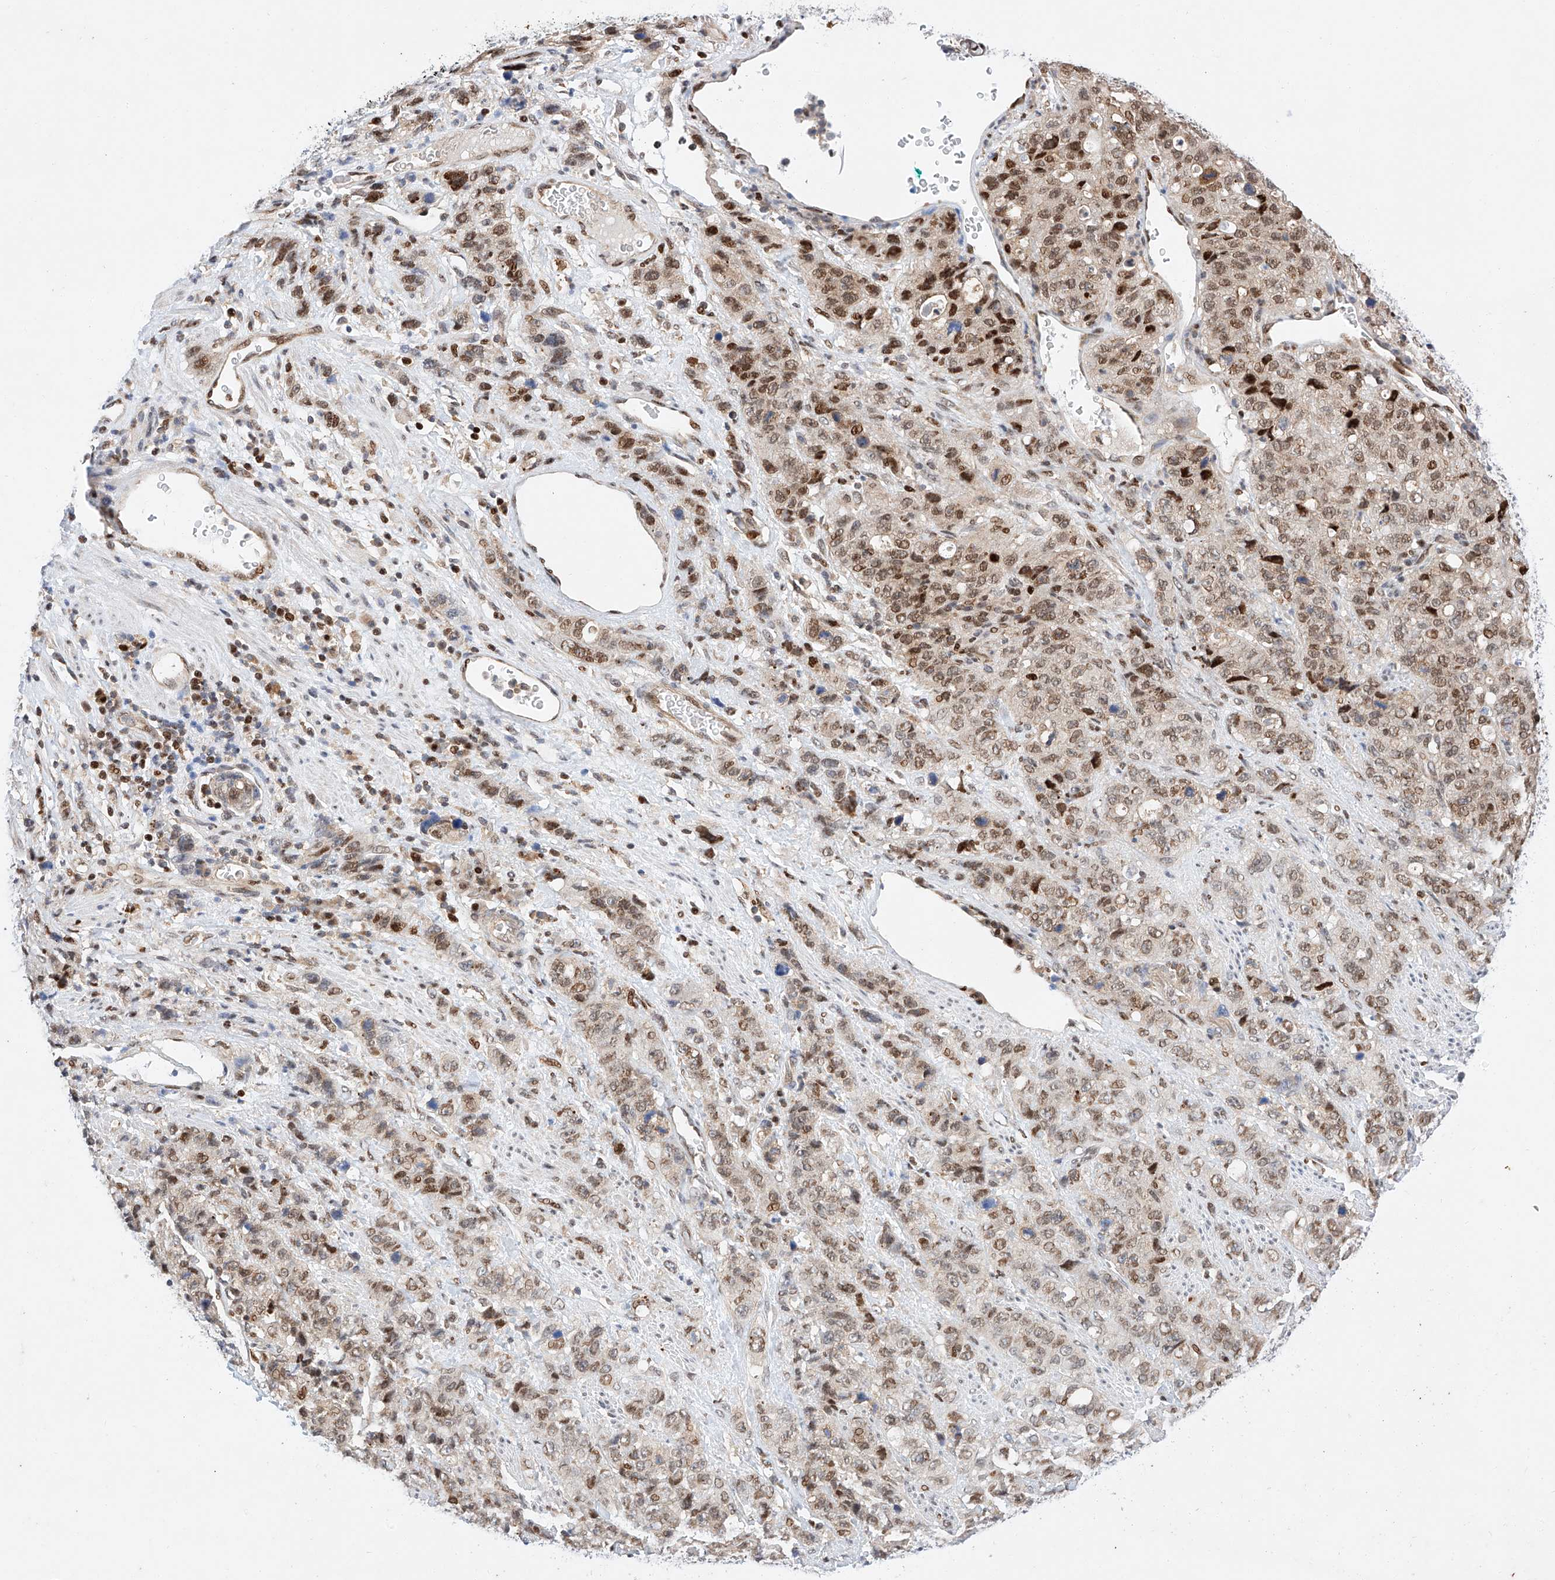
{"staining": {"intensity": "moderate", "quantity": "25%-75%", "location": "nuclear"}, "tissue": "stomach cancer", "cell_type": "Tumor cells", "image_type": "cancer", "snomed": [{"axis": "morphology", "description": "Adenocarcinoma, NOS"}, {"axis": "topography", "description": "Stomach"}], "caption": "The histopathology image displays a brown stain indicating the presence of a protein in the nuclear of tumor cells in stomach adenocarcinoma. (DAB IHC, brown staining for protein, blue staining for nuclei).", "gene": "HDAC9", "patient": {"sex": "male", "age": 48}}